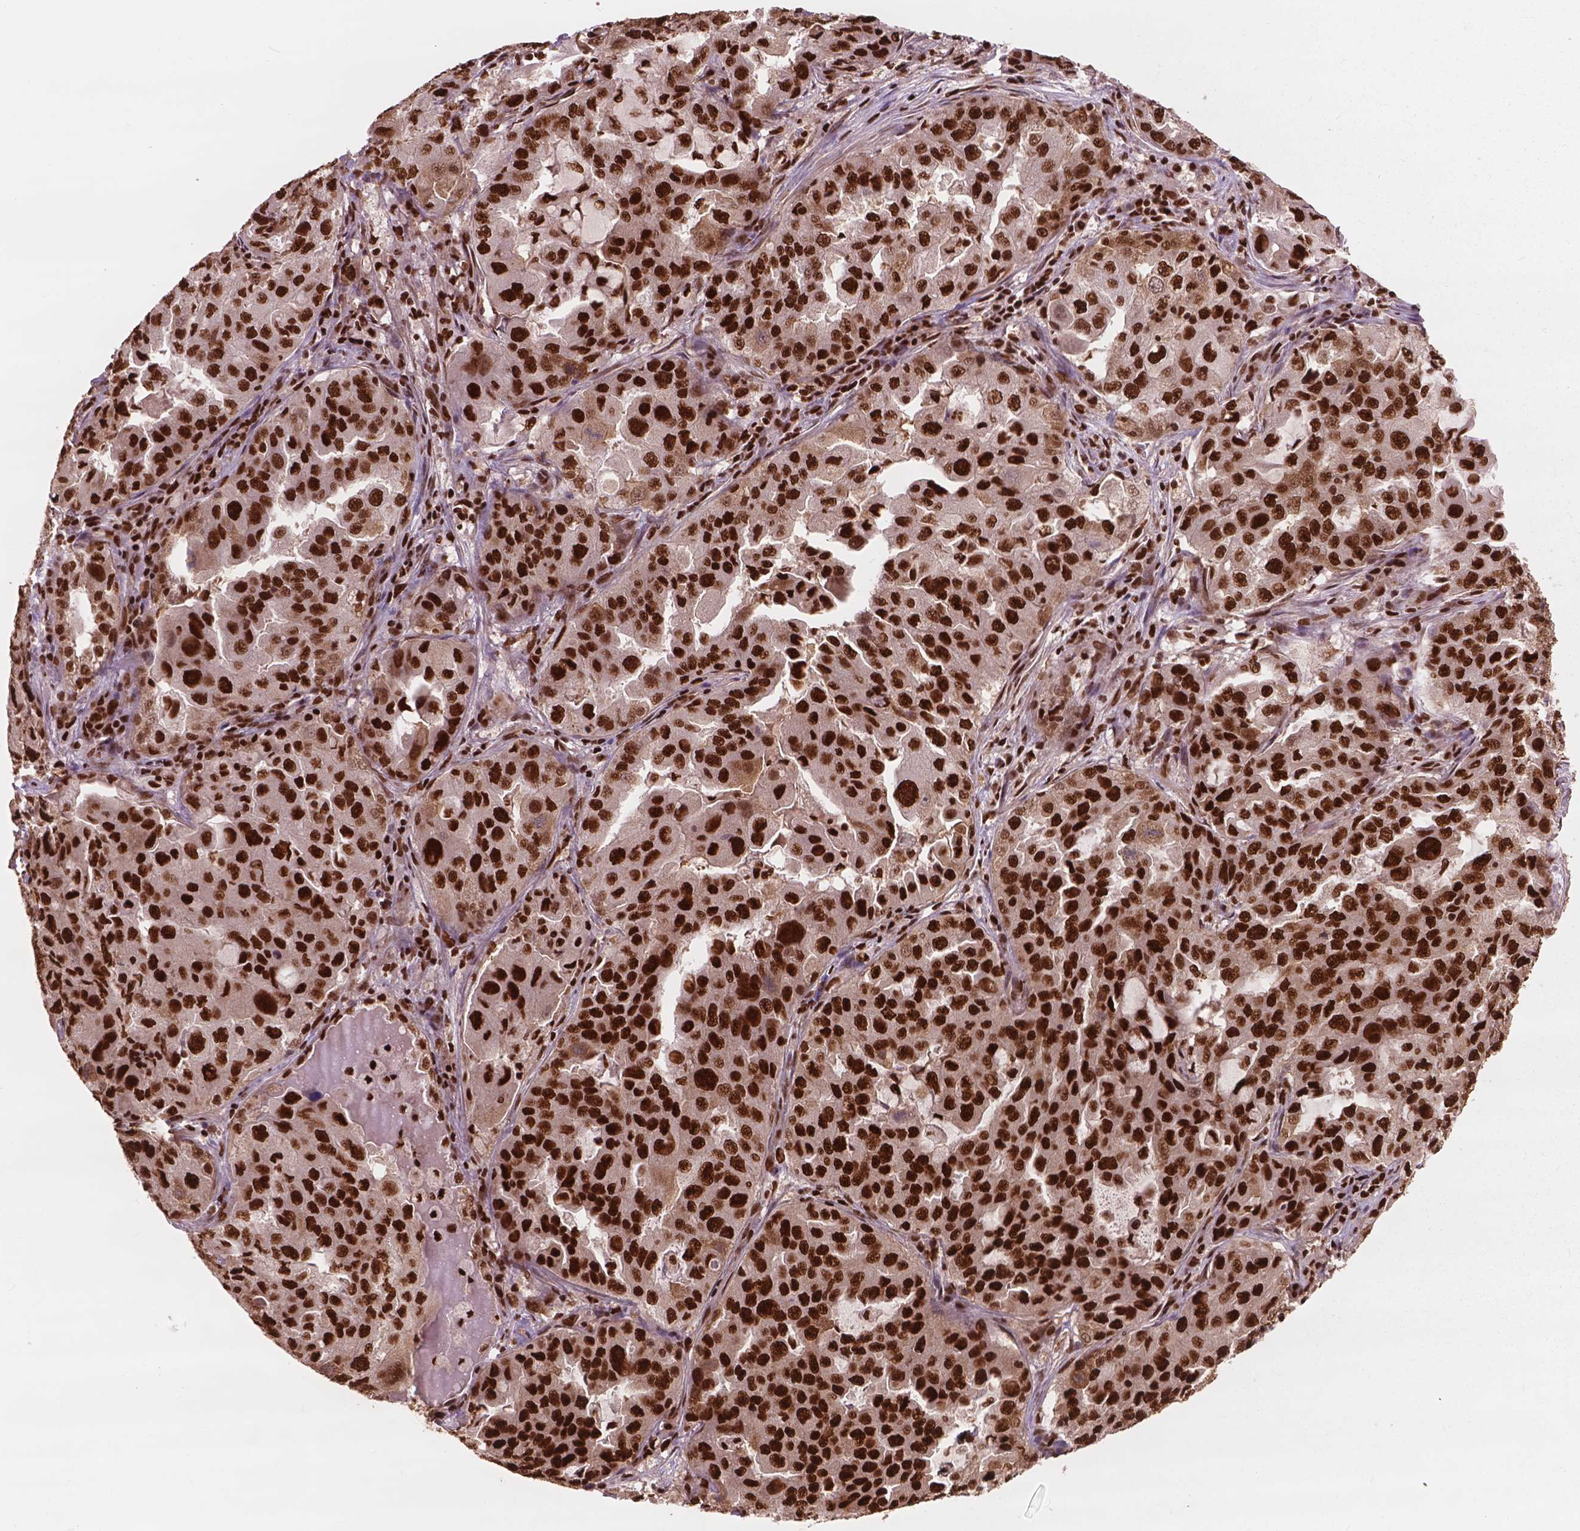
{"staining": {"intensity": "strong", "quantity": ">75%", "location": "nuclear"}, "tissue": "lung cancer", "cell_type": "Tumor cells", "image_type": "cancer", "snomed": [{"axis": "morphology", "description": "Adenocarcinoma, NOS"}, {"axis": "topography", "description": "Lung"}], "caption": "Protein staining of adenocarcinoma (lung) tissue exhibits strong nuclear positivity in about >75% of tumor cells.", "gene": "ANP32B", "patient": {"sex": "female", "age": 61}}